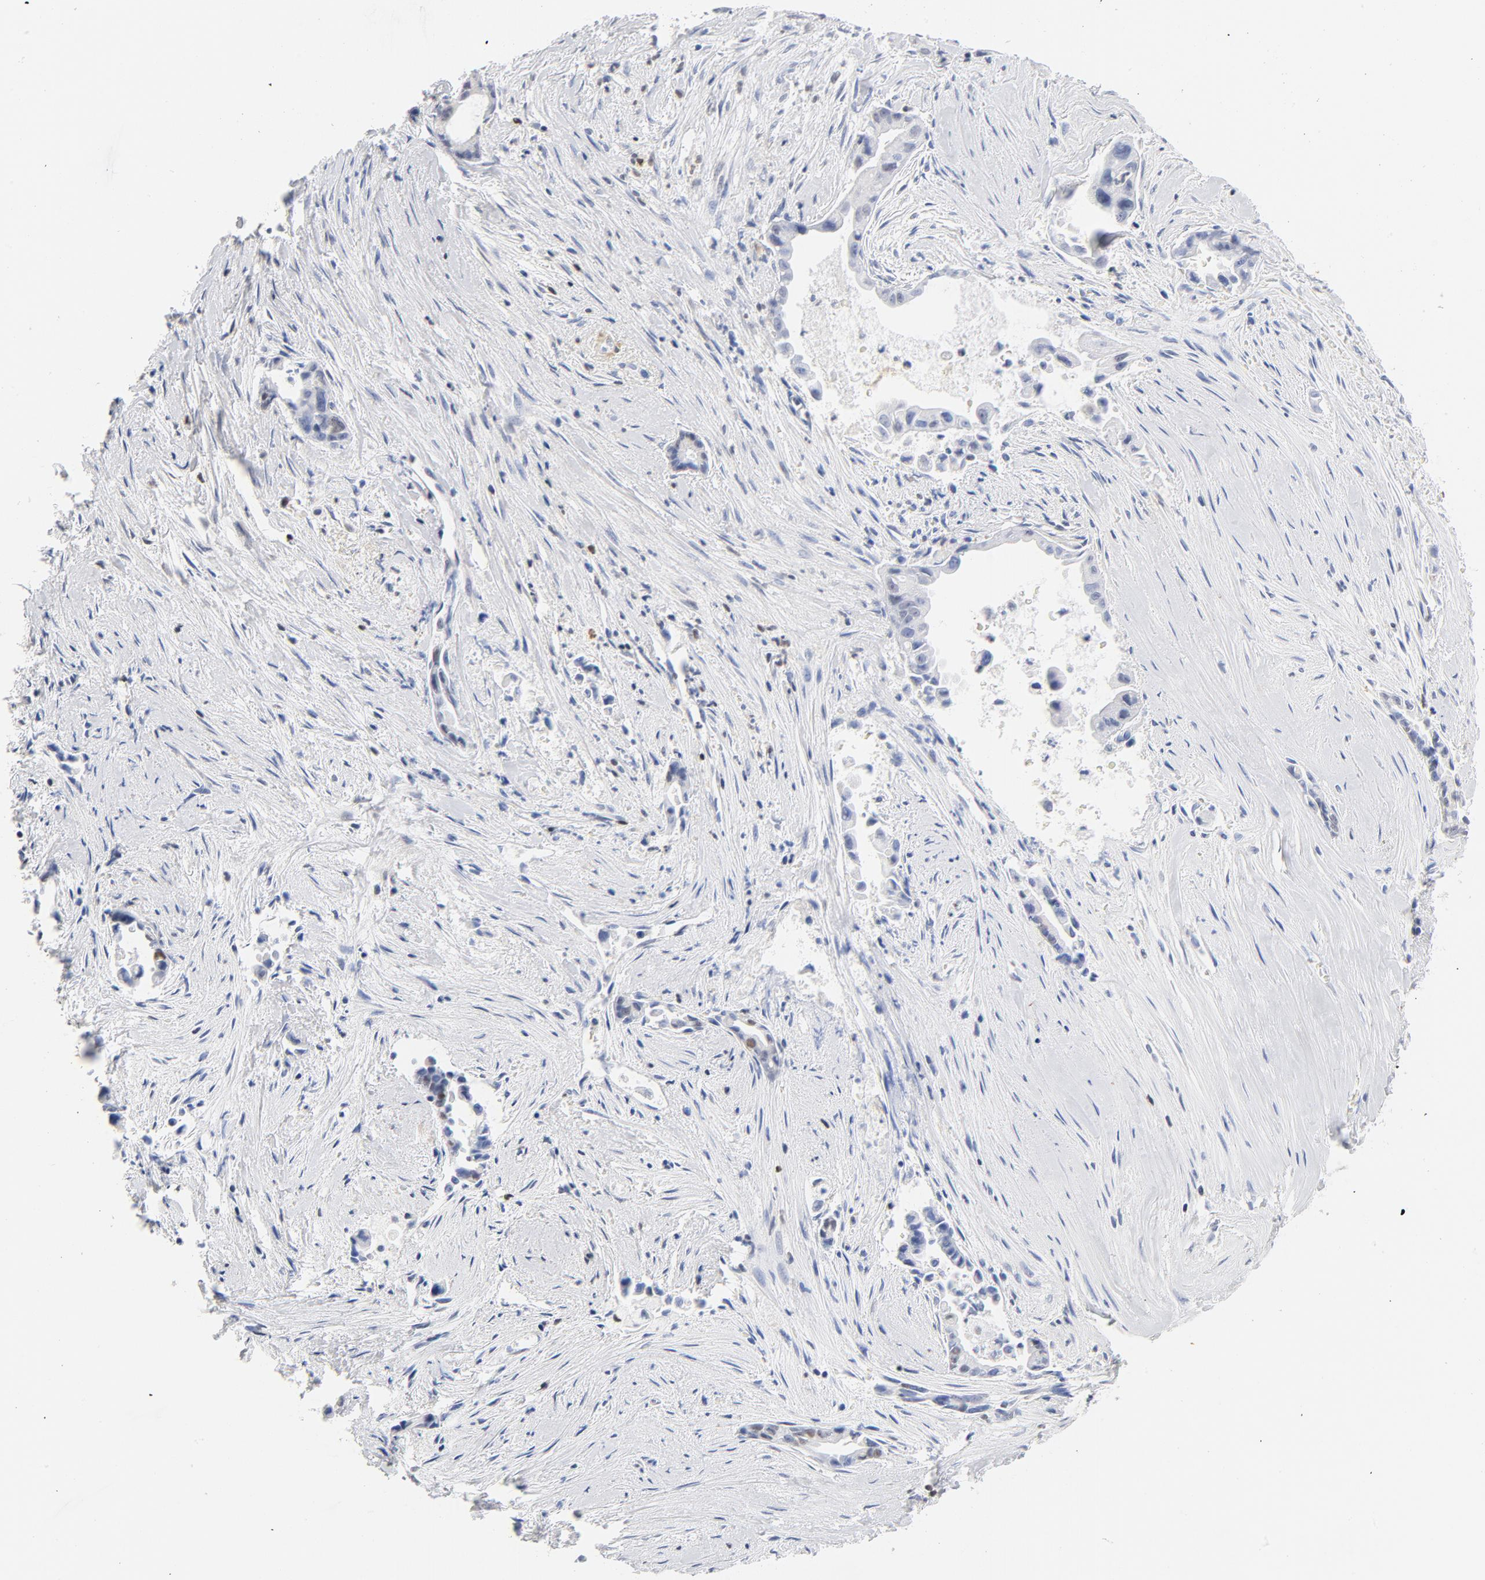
{"staining": {"intensity": "moderate", "quantity": "<25%", "location": "nuclear"}, "tissue": "liver cancer", "cell_type": "Tumor cells", "image_type": "cancer", "snomed": [{"axis": "morphology", "description": "Cholangiocarcinoma"}, {"axis": "topography", "description": "Liver"}], "caption": "Human liver cancer (cholangiocarcinoma) stained with a brown dye reveals moderate nuclear positive expression in about <25% of tumor cells.", "gene": "CDKN1B", "patient": {"sex": "female", "age": 55}}